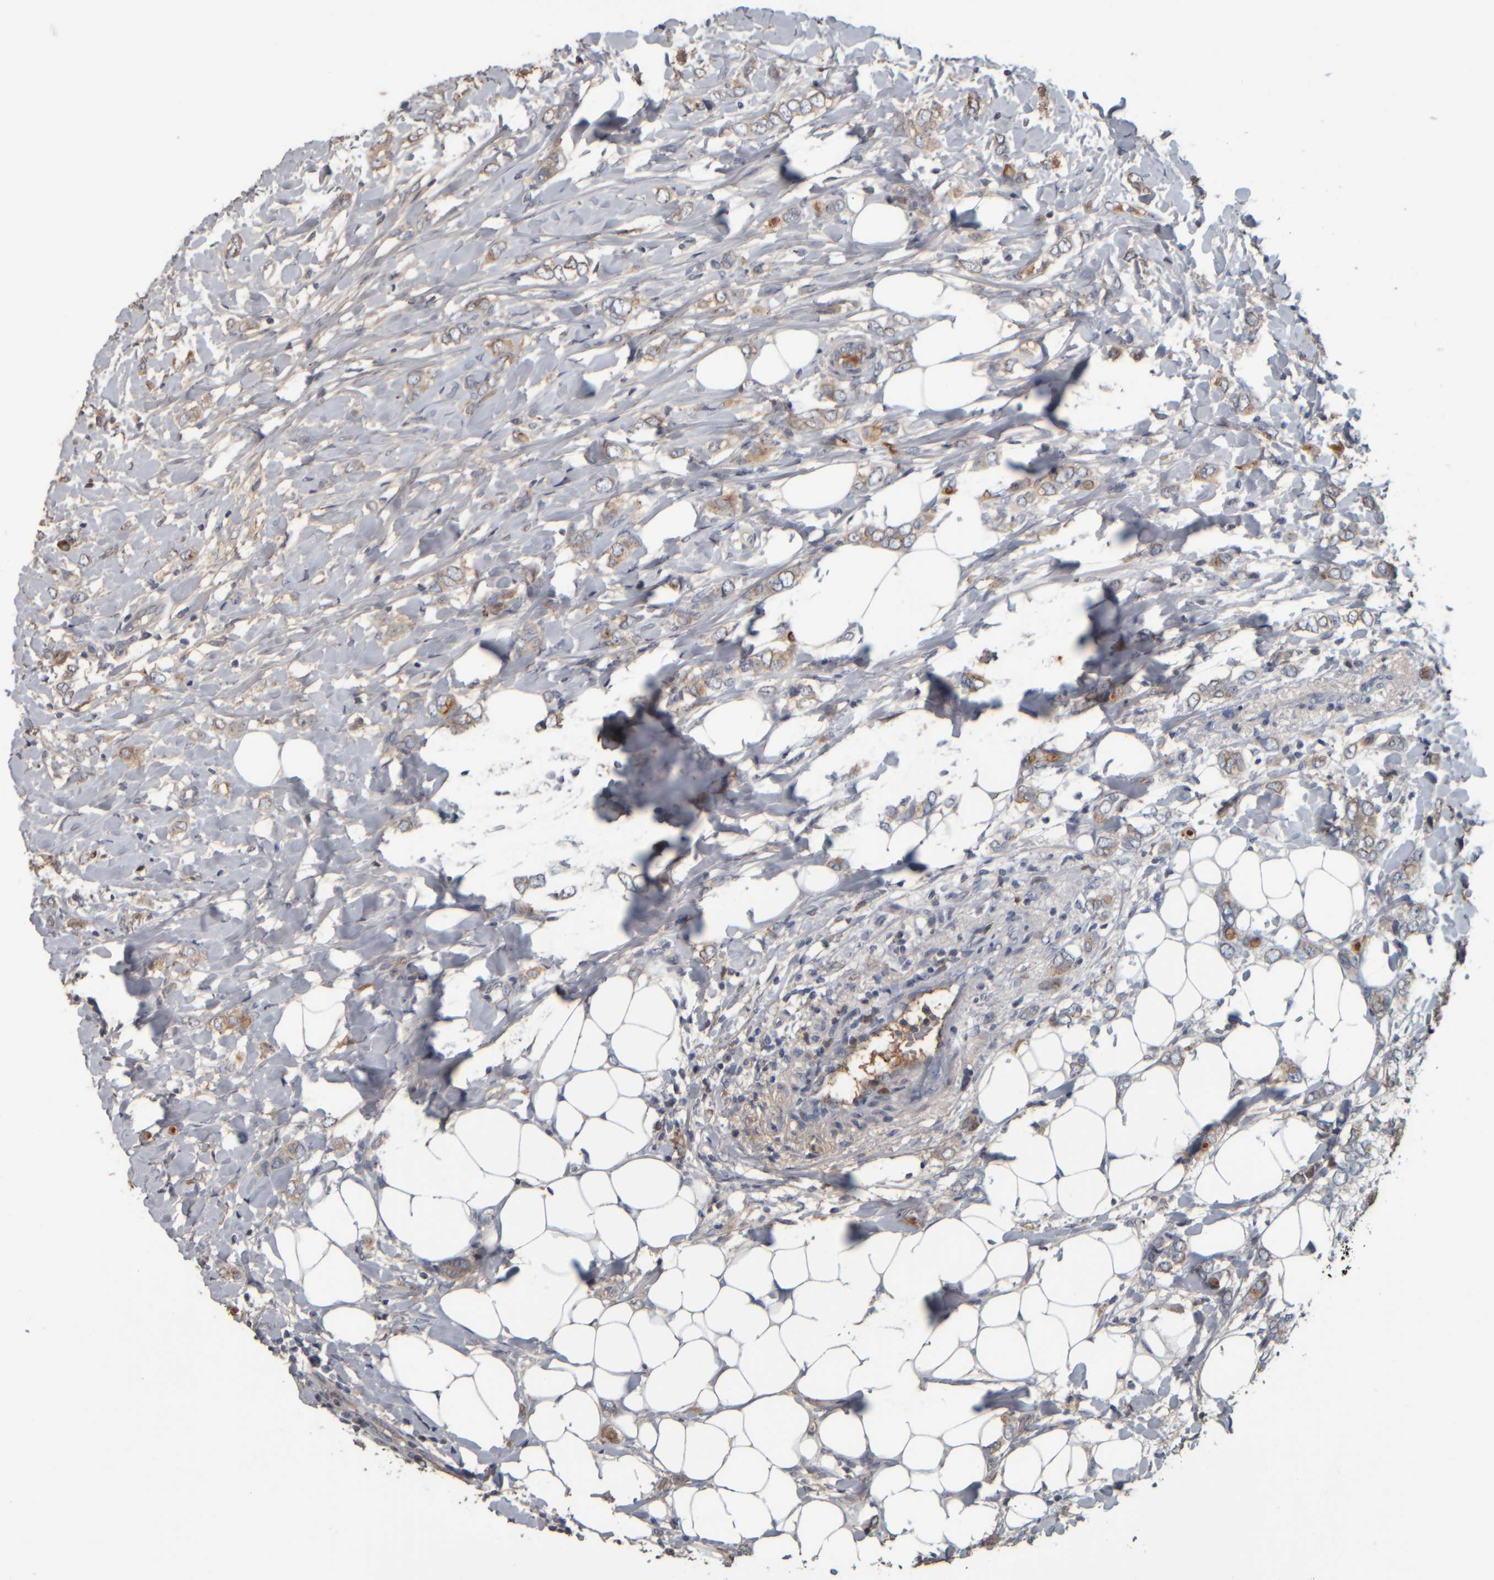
{"staining": {"intensity": "moderate", "quantity": "25%-75%", "location": "cytoplasmic/membranous"}, "tissue": "breast cancer", "cell_type": "Tumor cells", "image_type": "cancer", "snomed": [{"axis": "morphology", "description": "Normal tissue, NOS"}, {"axis": "morphology", "description": "Lobular carcinoma"}, {"axis": "topography", "description": "Breast"}], "caption": "Immunohistochemistry (DAB (3,3'-diaminobenzidine)) staining of breast cancer demonstrates moderate cytoplasmic/membranous protein staining in approximately 25%-75% of tumor cells.", "gene": "CAVIN4", "patient": {"sex": "female", "age": 47}}